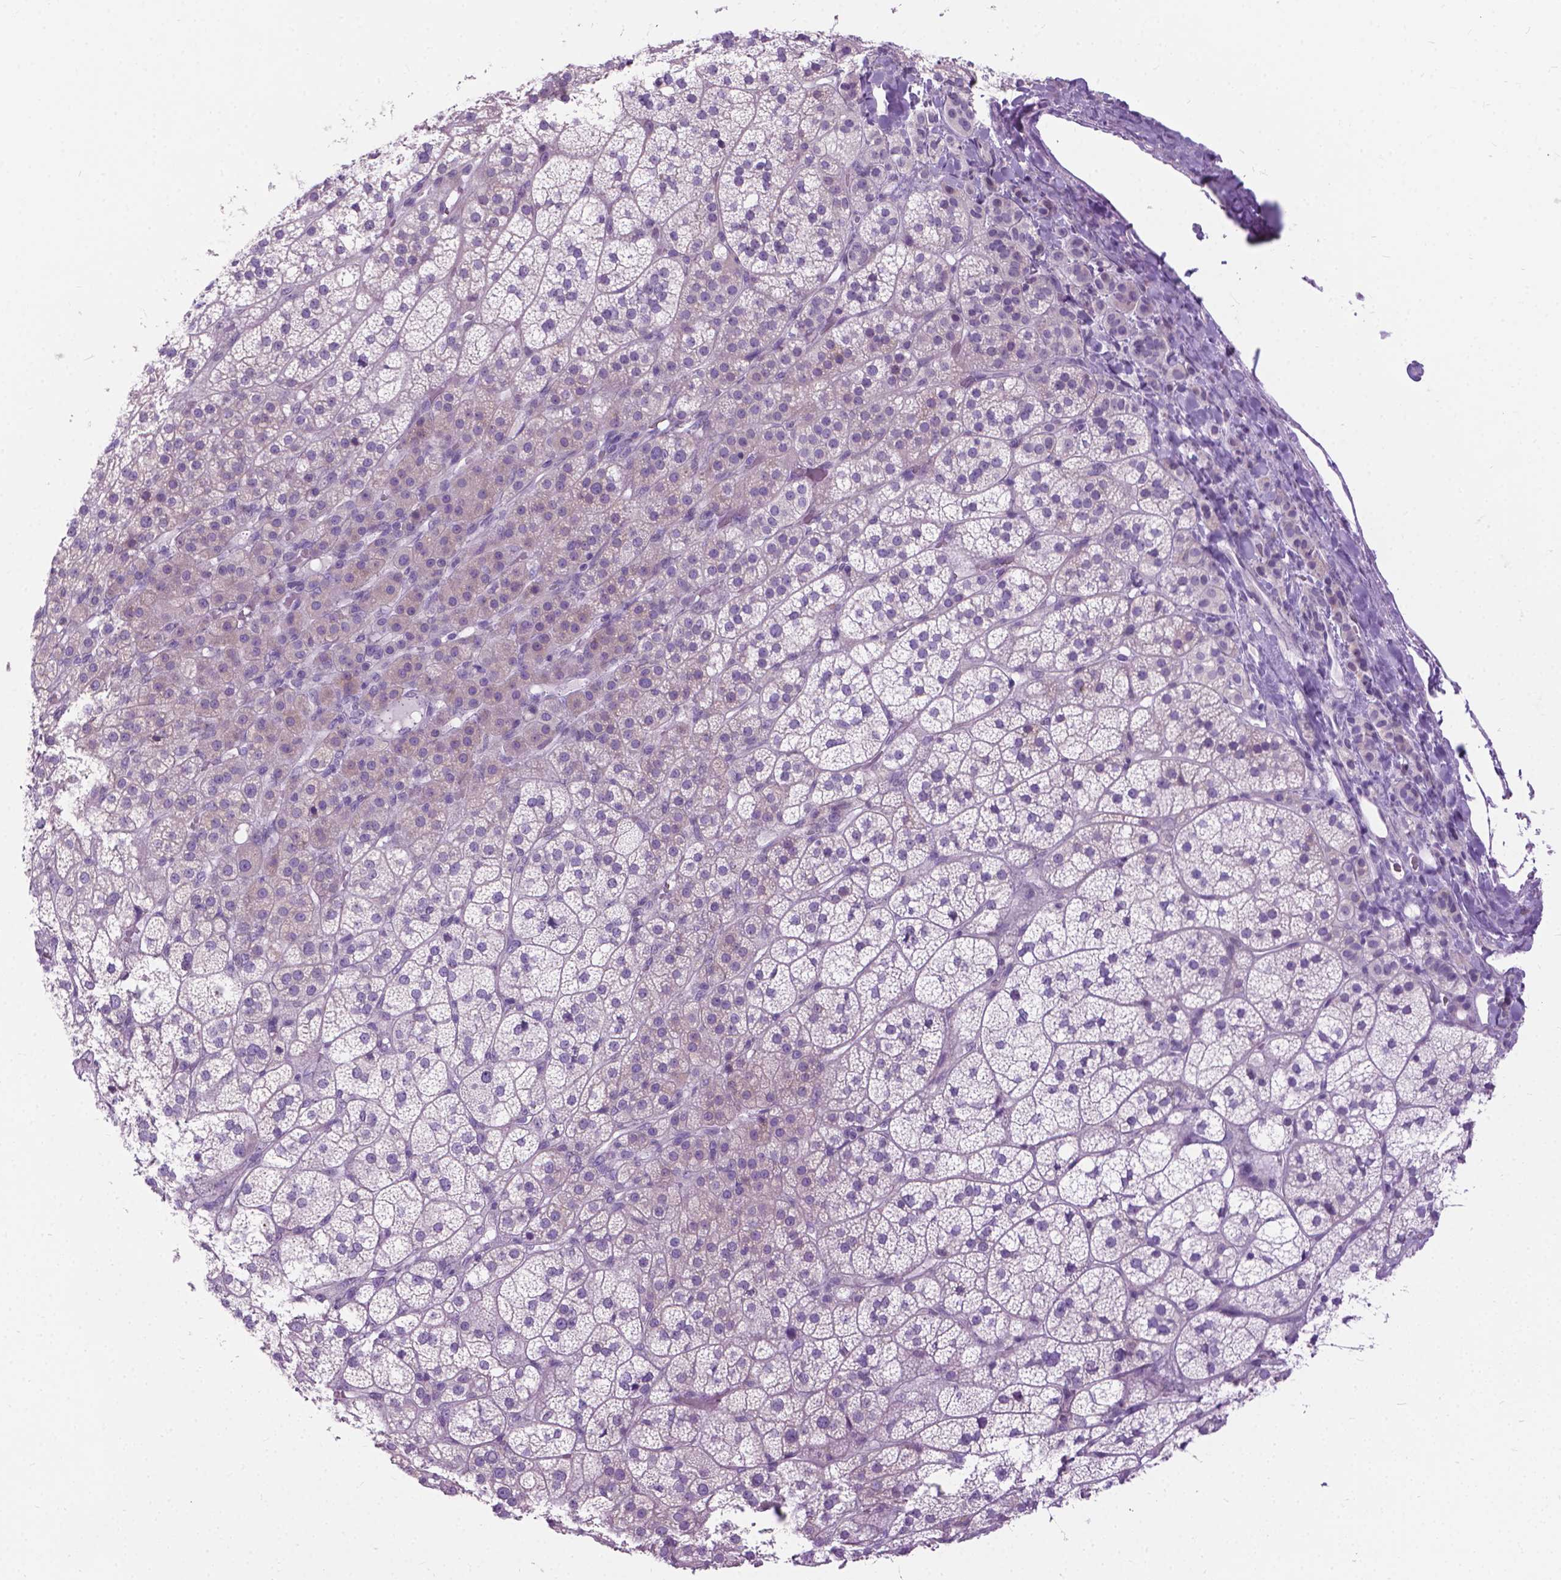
{"staining": {"intensity": "negative", "quantity": "none", "location": "none"}, "tissue": "adrenal gland", "cell_type": "Glandular cells", "image_type": "normal", "snomed": [{"axis": "morphology", "description": "Normal tissue, NOS"}, {"axis": "topography", "description": "Adrenal gland"}], "caption": "DAB (3,3'-diaminobenzidine) immunohistochemical staining of benign human adrenal gland demonstrates no significant positivity in glandular cells.", "gene": "APCDD1L", "patient": {"sex": "female", "age": 60}}